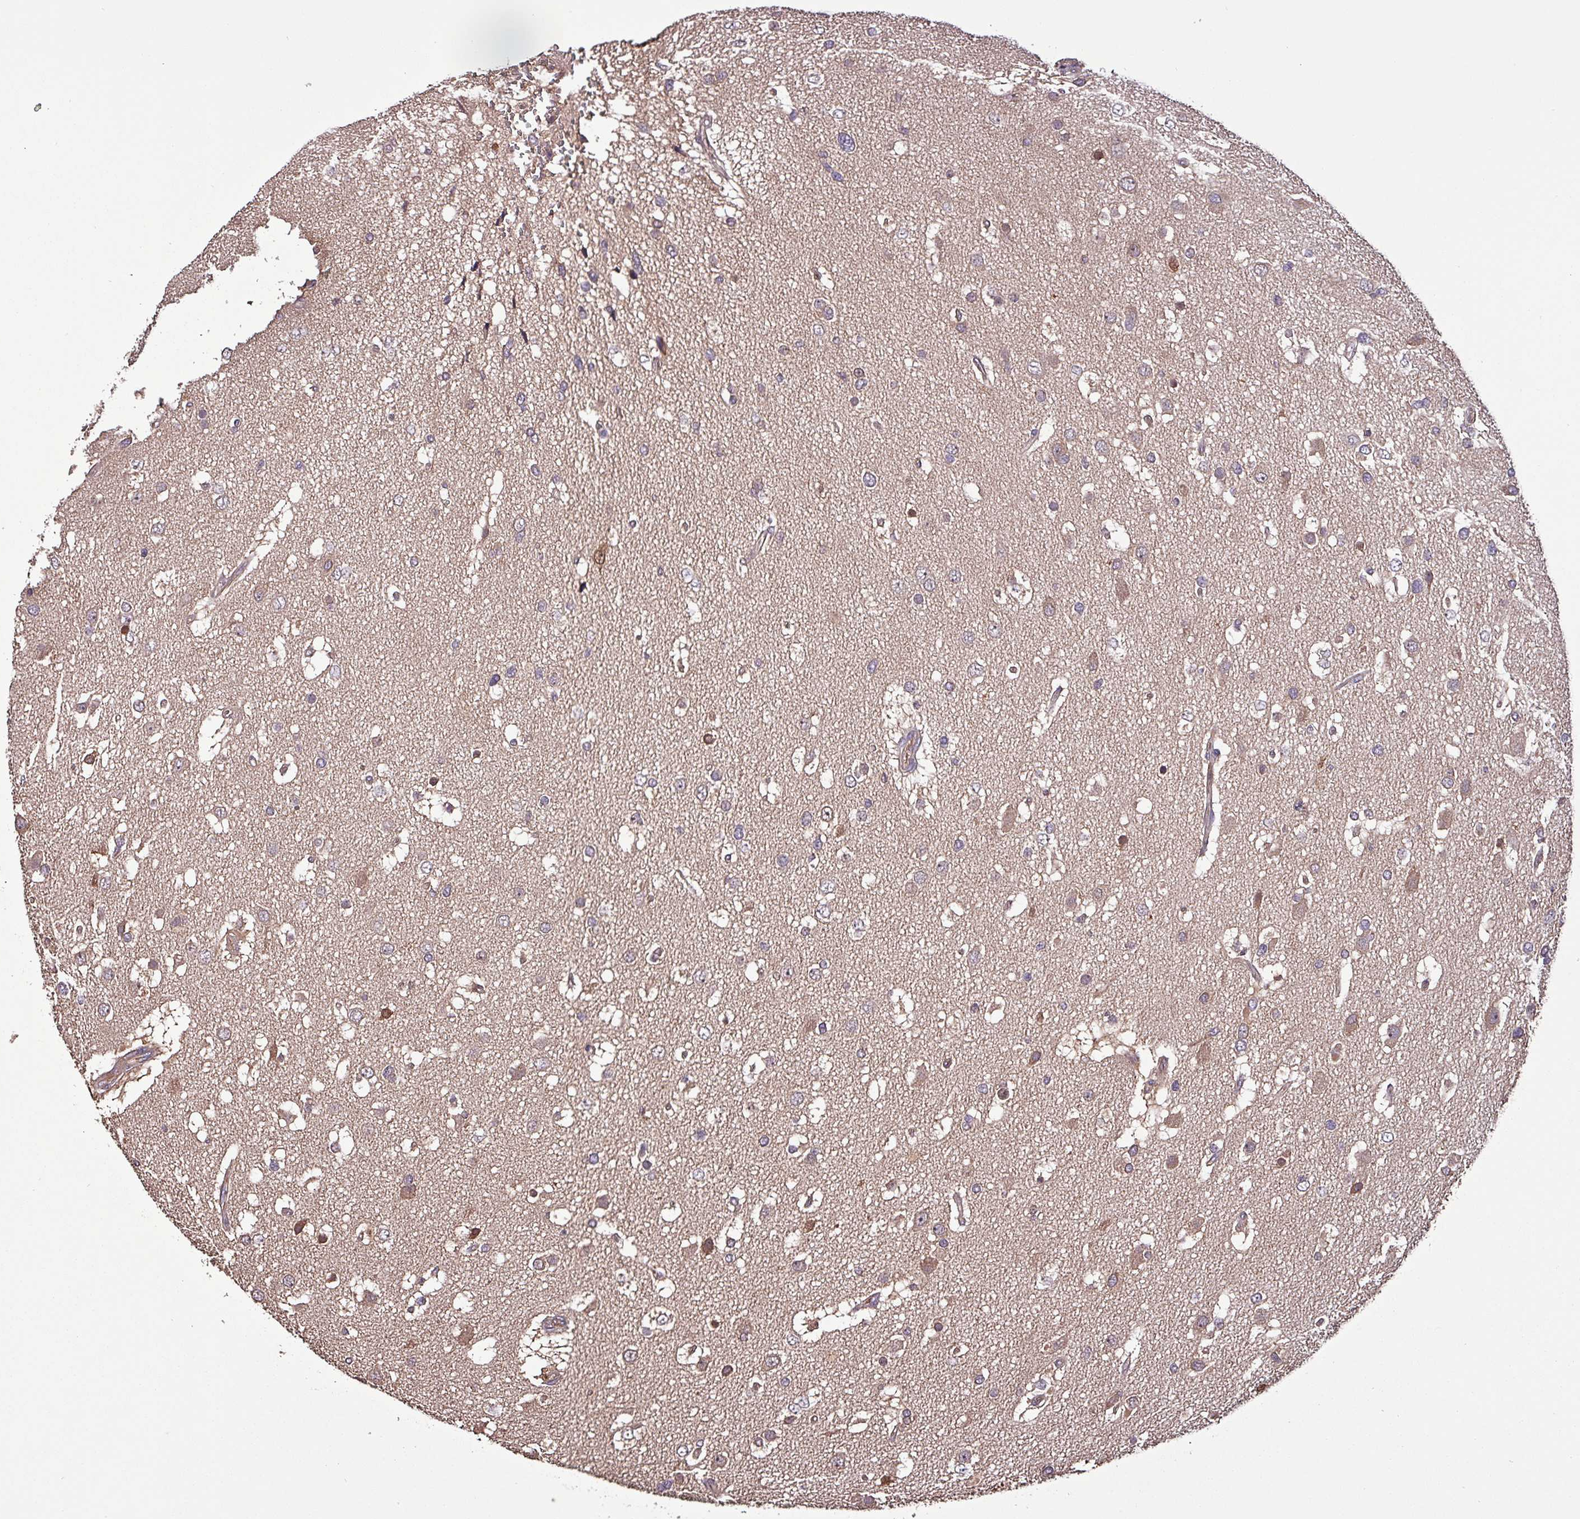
{"staining": {"intensity": "moderate", "quantity": "<25%", "location": "cytoplasmic/membranous"}, "tissue": "glioma", "cell_type": "Tumor cells", "image_type": "cancer", "snomed": [{"axis": "morphology", "description": "Glioma, malignant, High grade"}, {"axis": "topography", "description": "Brain"}], "caption": "This is an image of immunohistochemistry staining of glioma, which shows moderate positivity in the cytoplasmic/membranous of tumor cells.", "gene": "PAFAH1B2", "patient": {"sex": "male", "age": 53}}